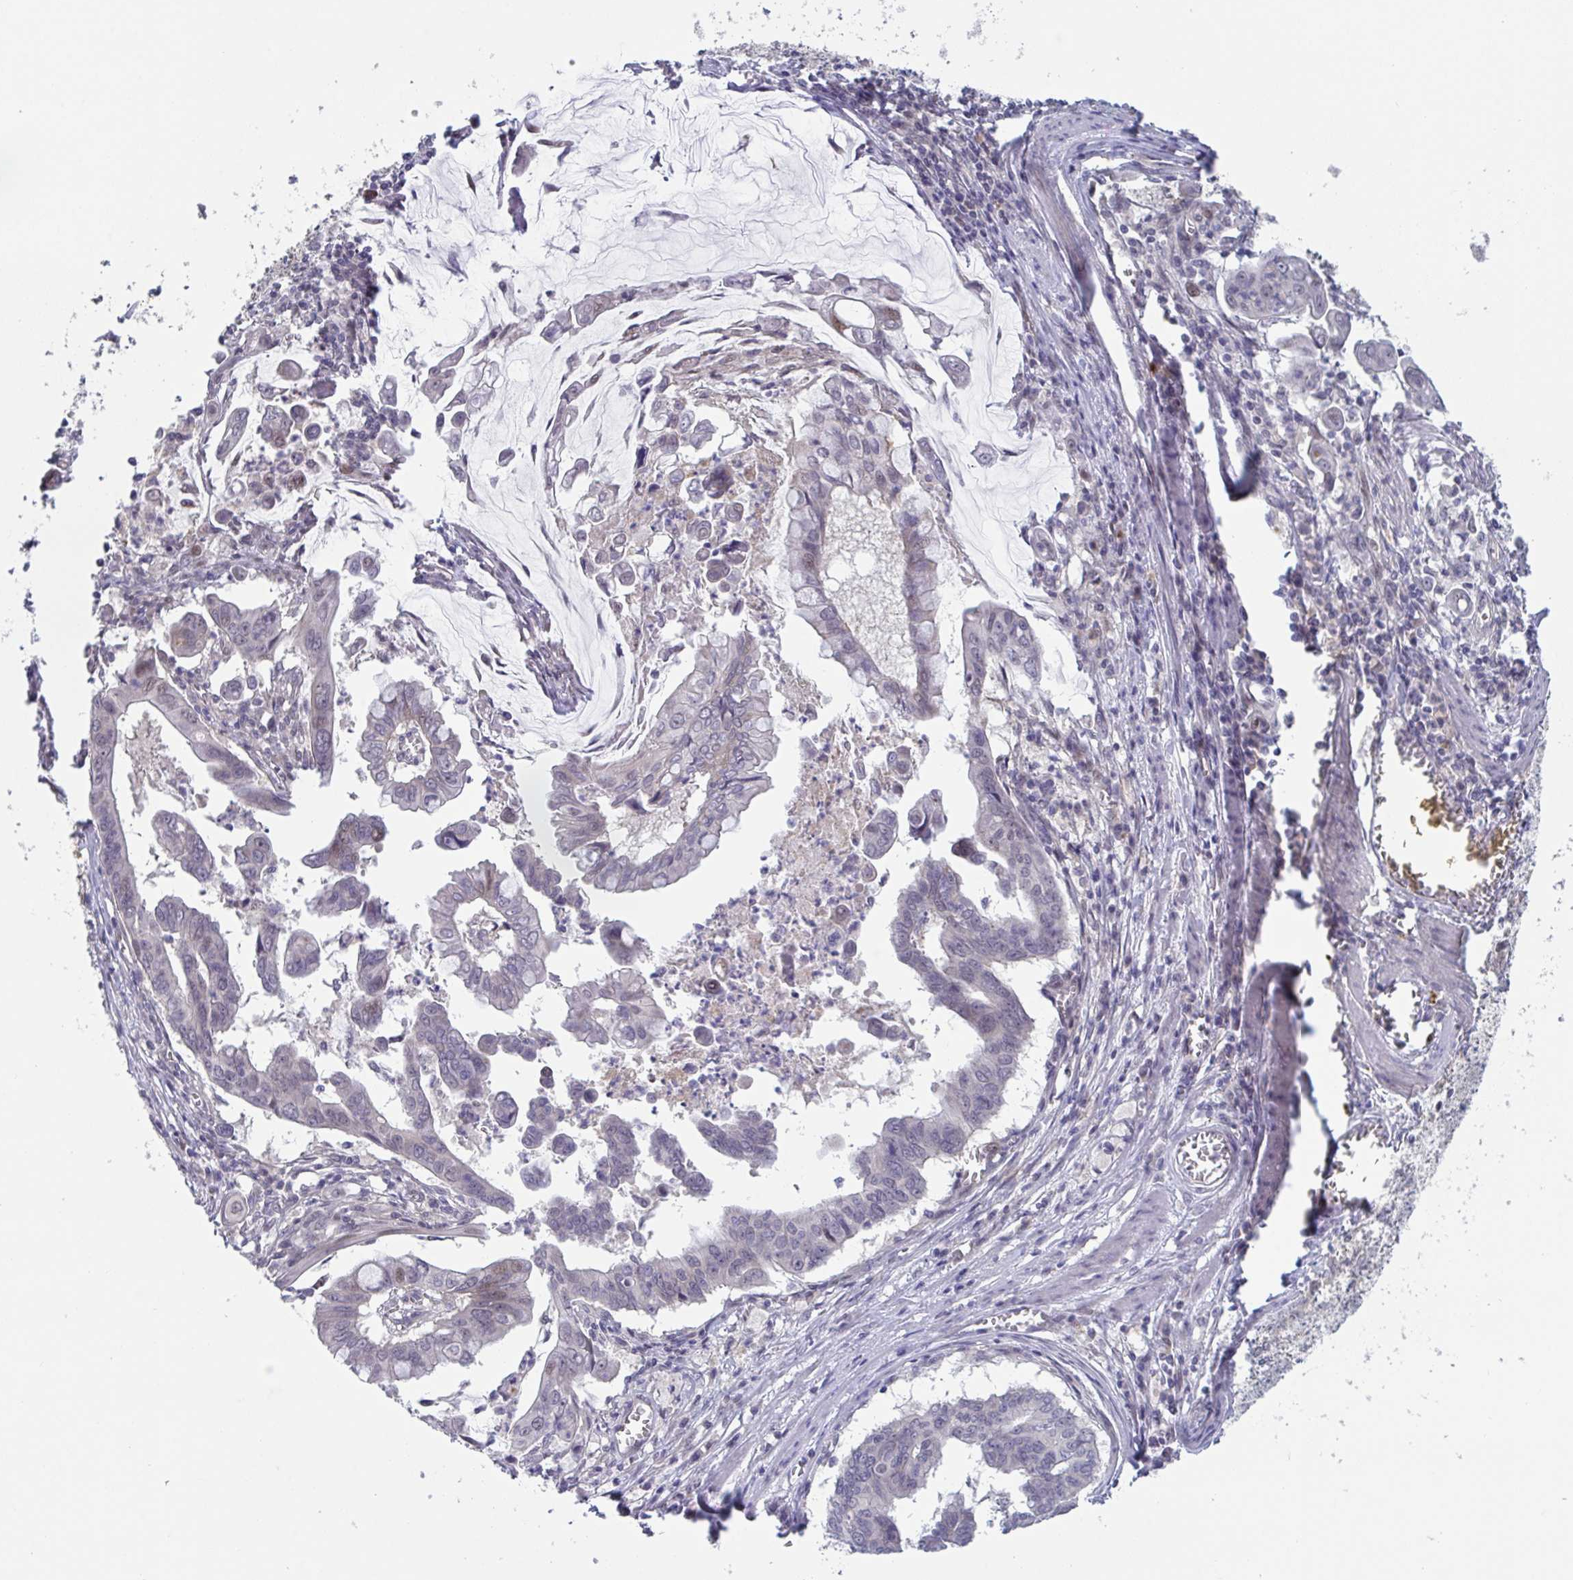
{"staining": {"intensity": "weak", "quantity": "<25%", "location": "nuclear"}, "tissue": "stomach cancer", "cell_type": "Tumor cells", "image_type": "cancer", "snomed": [{"axis": "morphology", "description": "Adenocarcinoma, NOS"}, {"axis": "topography", "description": "Stomach, upper"}], "caption": "A high-resolution micrograph shows IHC staining of stomach cancer (adenocarcinoma), which exhibits no significant expression in tumor cells.", "gene": "RIOK1", "patient": {"sex": "male", "age": 80}}